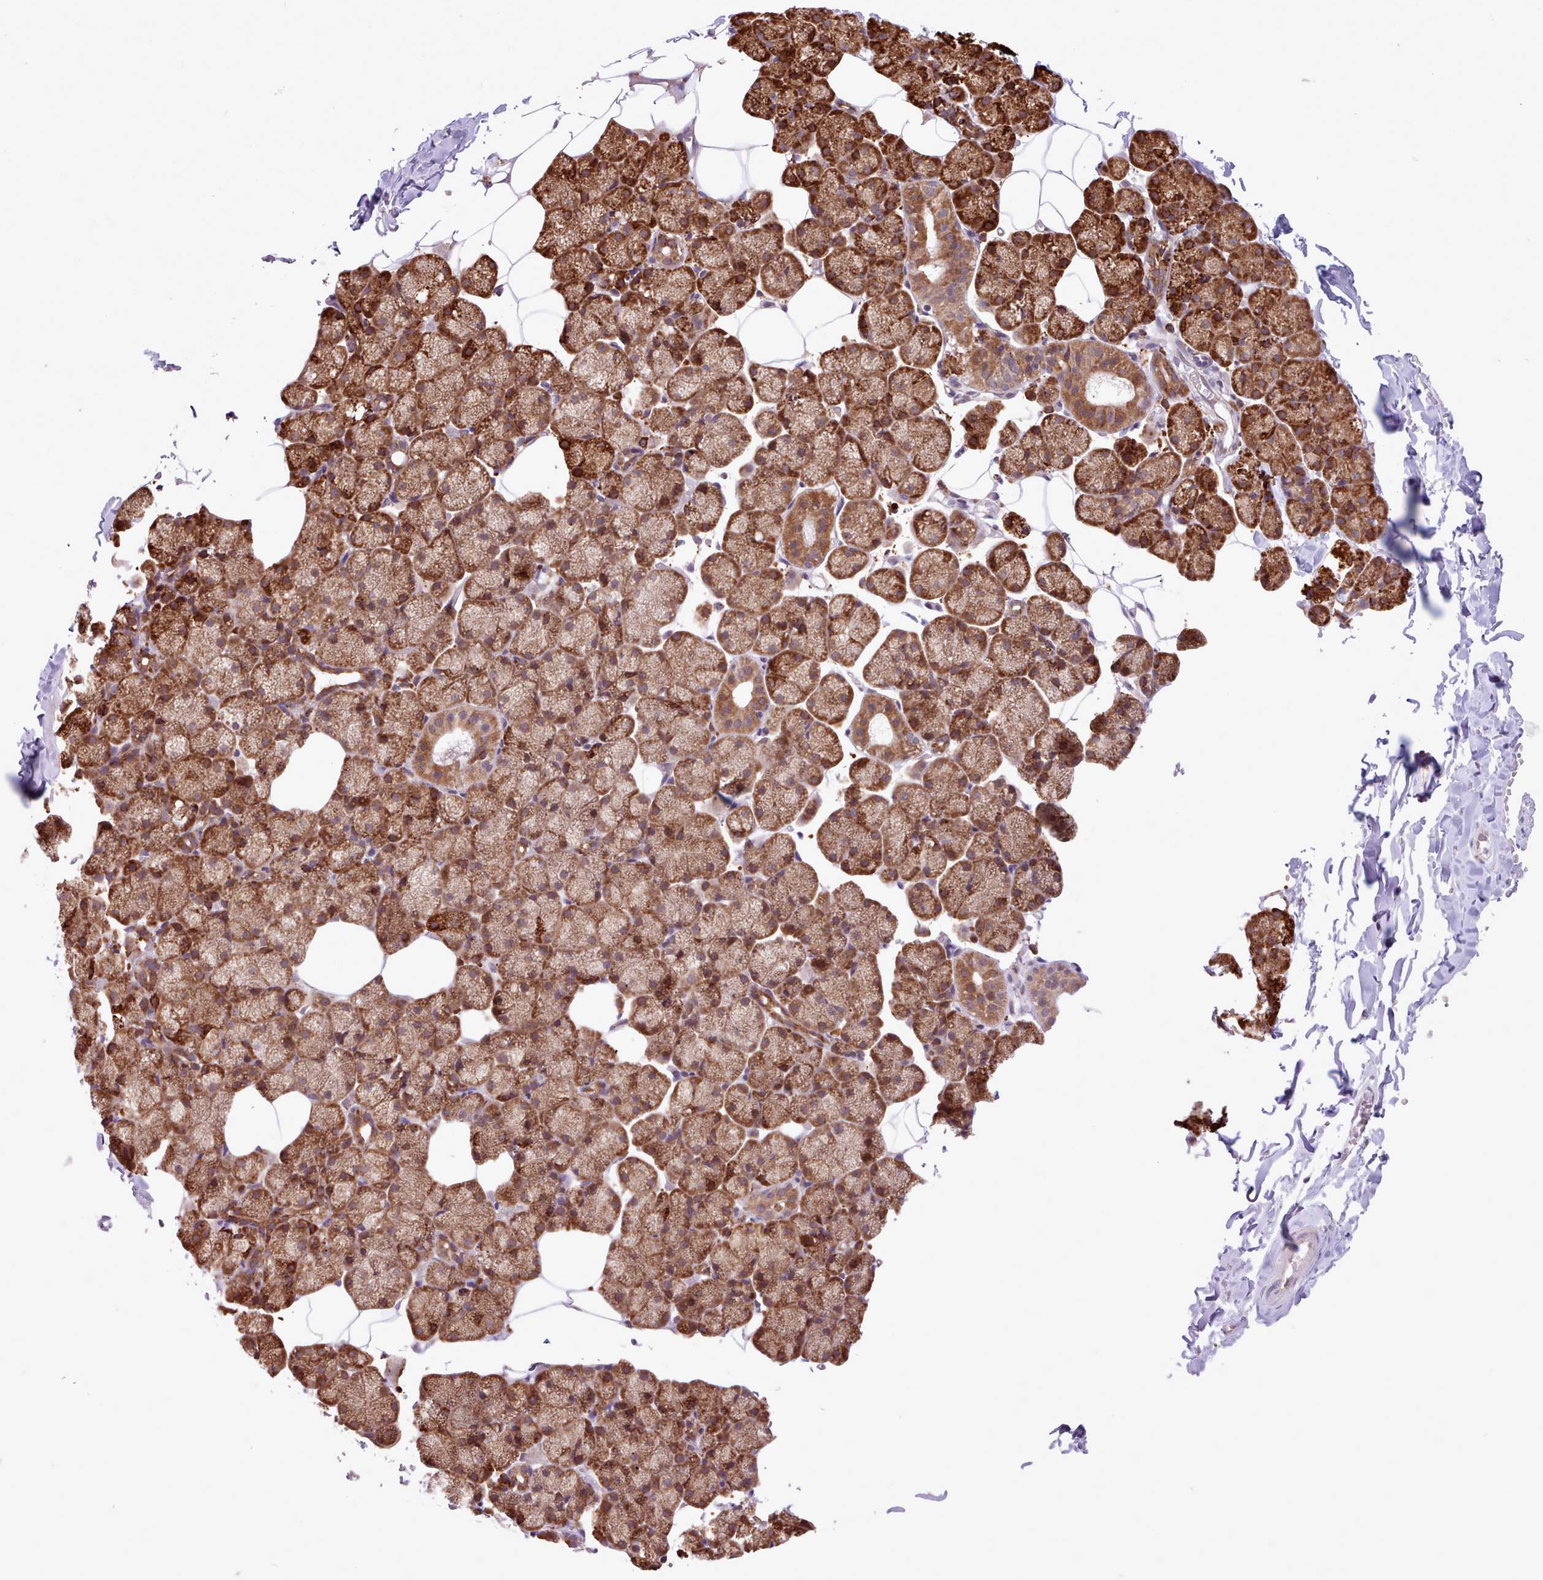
{"staining": {"intensity": "moderate", "quantity": ">75%", "location": "cytoplasmic/membranous"}, "tissue": "adipose tissue", "cell_type": "Adipocytes", "image_type": "normal", "snomed": [{"axis": "morphology", "description": "Normal tissue, NOS"}, {"axis": "topography", "description": "Salivary gland"}, {"axis": "topography", "description": "Peripheral nerve tissue"}], "caption": "Protein expression analysis of unremarkable adipose tissue demonstrates moderate cytoplasmic/membranous staining in approximately >75% of adipocytes. The staining is performed using DAB brown chromogen to label protein expression. The nuclei are counter-stained blue using hematoxylin.", "gene": "TTLL3", "patient": {"sex": "male", "age": 38}}